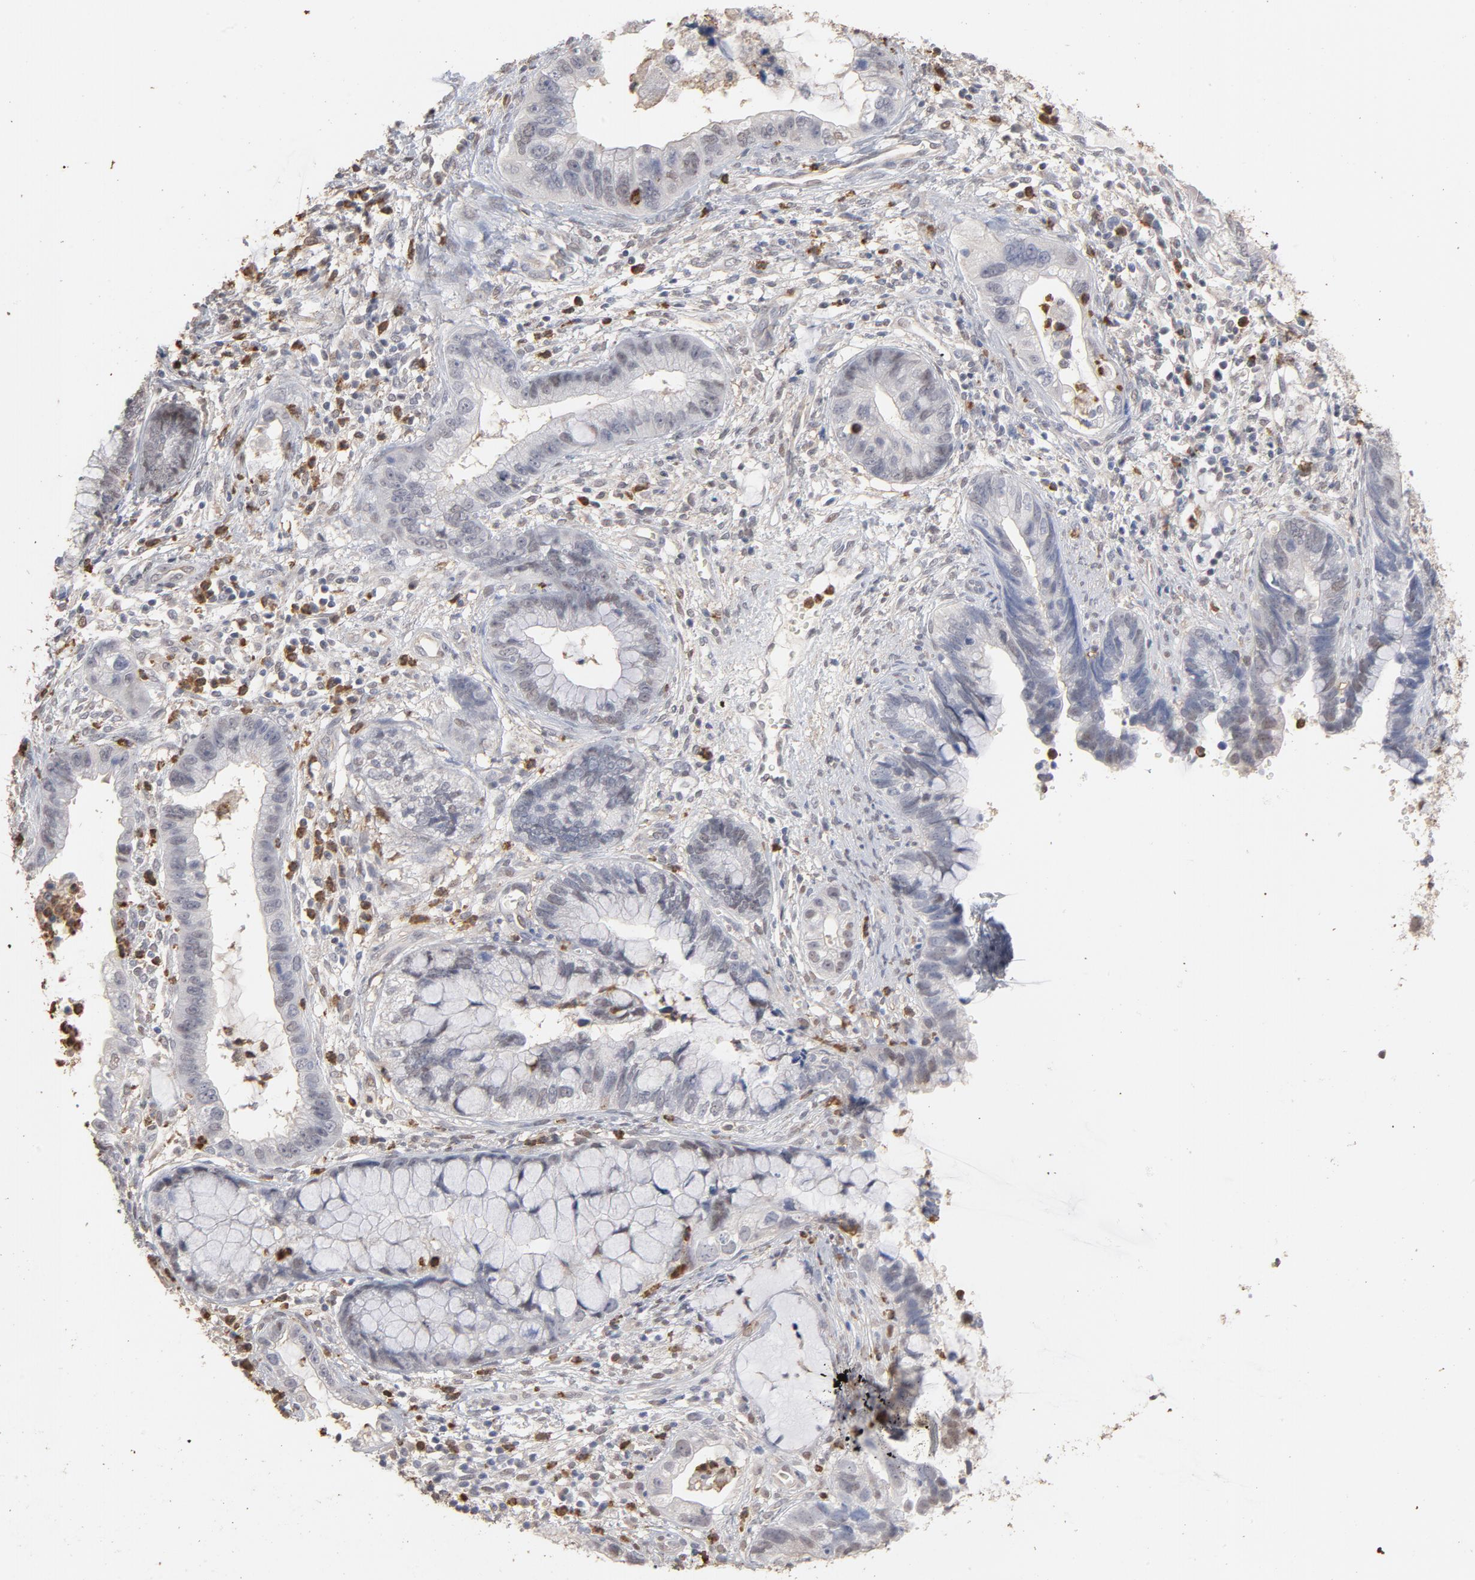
{"staining": {"intensity": "weak", "quantity": "<25%", "location": "nuclear"}, "tissue": "cervical cancer", "cell_type": "Tumor cells", "image_type": "cancer", "snomed": [{"axis": "morphology", "description": "Adenocarcinoma, NOS"}, {"axis": "topography", "description": "Cervix"}], "caption": "Adenocarcinoma (cervical) was stained to show a protein in brown. There is no significant expression in tumor cells. The staining is performed using DAB (3,3'-diaminobenzidine) brown chromogen with nuclei counter-stained in using hematoxylin.", "gene": "PNMA1", "patient": {"sex": "female", "age": 44}}